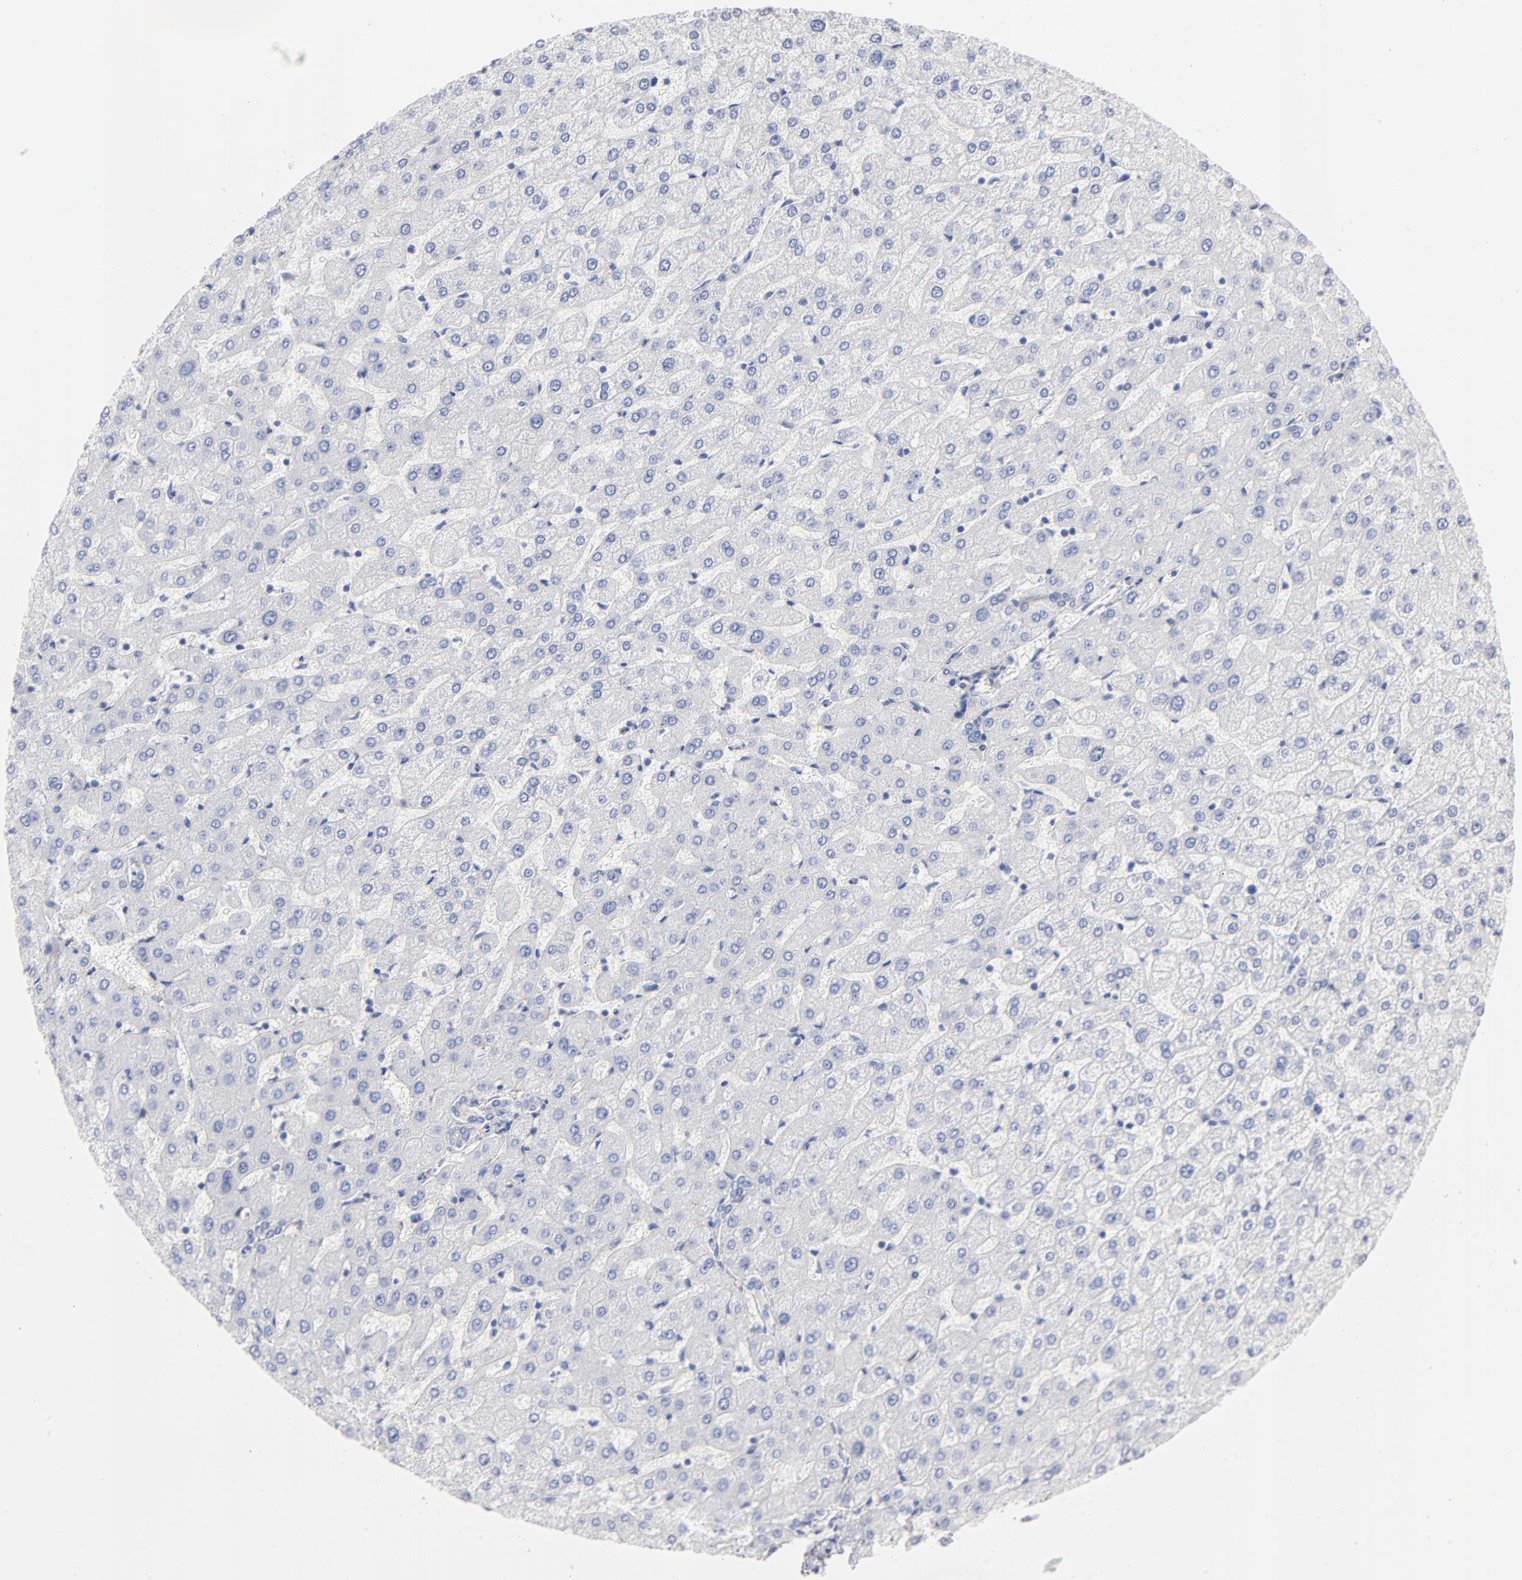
{"staining": {"intensity": "negative", "quantity": "none", "location": "none"}, "tissue": "liver", "cell_type": "Cholangiocytes", "image_type": "normal", "snomed": [{"axis": "morphology", "description": "Normal tissue, NOS"}, {"axis": "morphology", "description": "Fibrosis, NOS"}, {"axis": "topography", "description": "Liver"}], "caption": "High power microscopy image of an IHC histopathology image of normal liver, revealing no significant expression in cholangiocytes.", "gene": "SEPTIN11", "patient": {"sex": "female", "age": 29}}